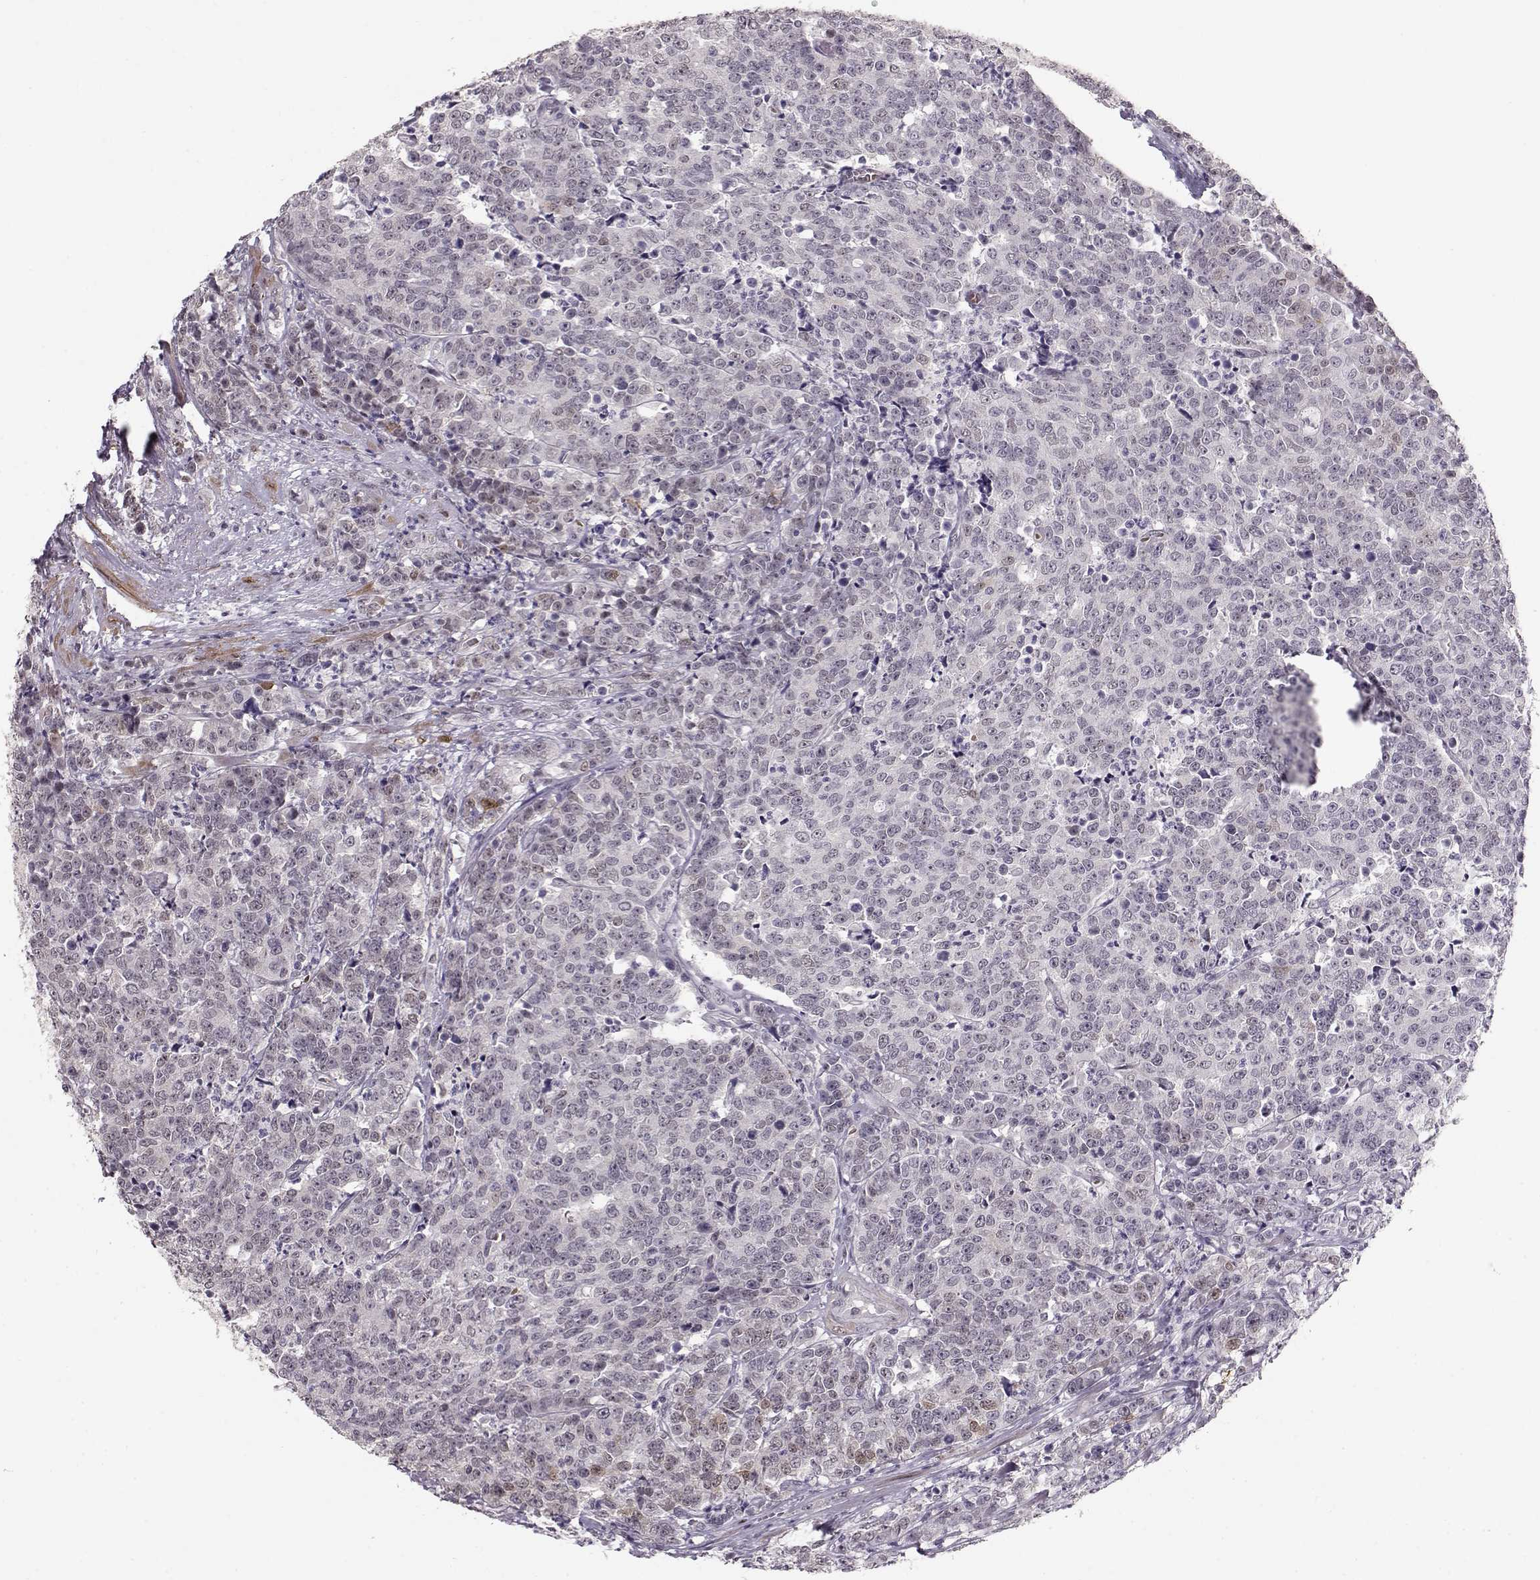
{"staining": {"intensity": "negative", "quantity": "none", "location": "none"}, "tissue": "prostate cancer", "cell_type": "Tumor cells", "image_type": "cancer", "snomed": [{"axis": "morphology", "description": "Adenocarcinoma, NOS"}, {"axis": "topography", "description": "Prostate"}], "caption": "This is a photomicrograph of immunohistochemistry (IHC) staining of adenocarcinoma (prostate), which shows no expression in tumor cells.", "gene": "PCP4", "patient": {"sex": "male", "age": 67}}